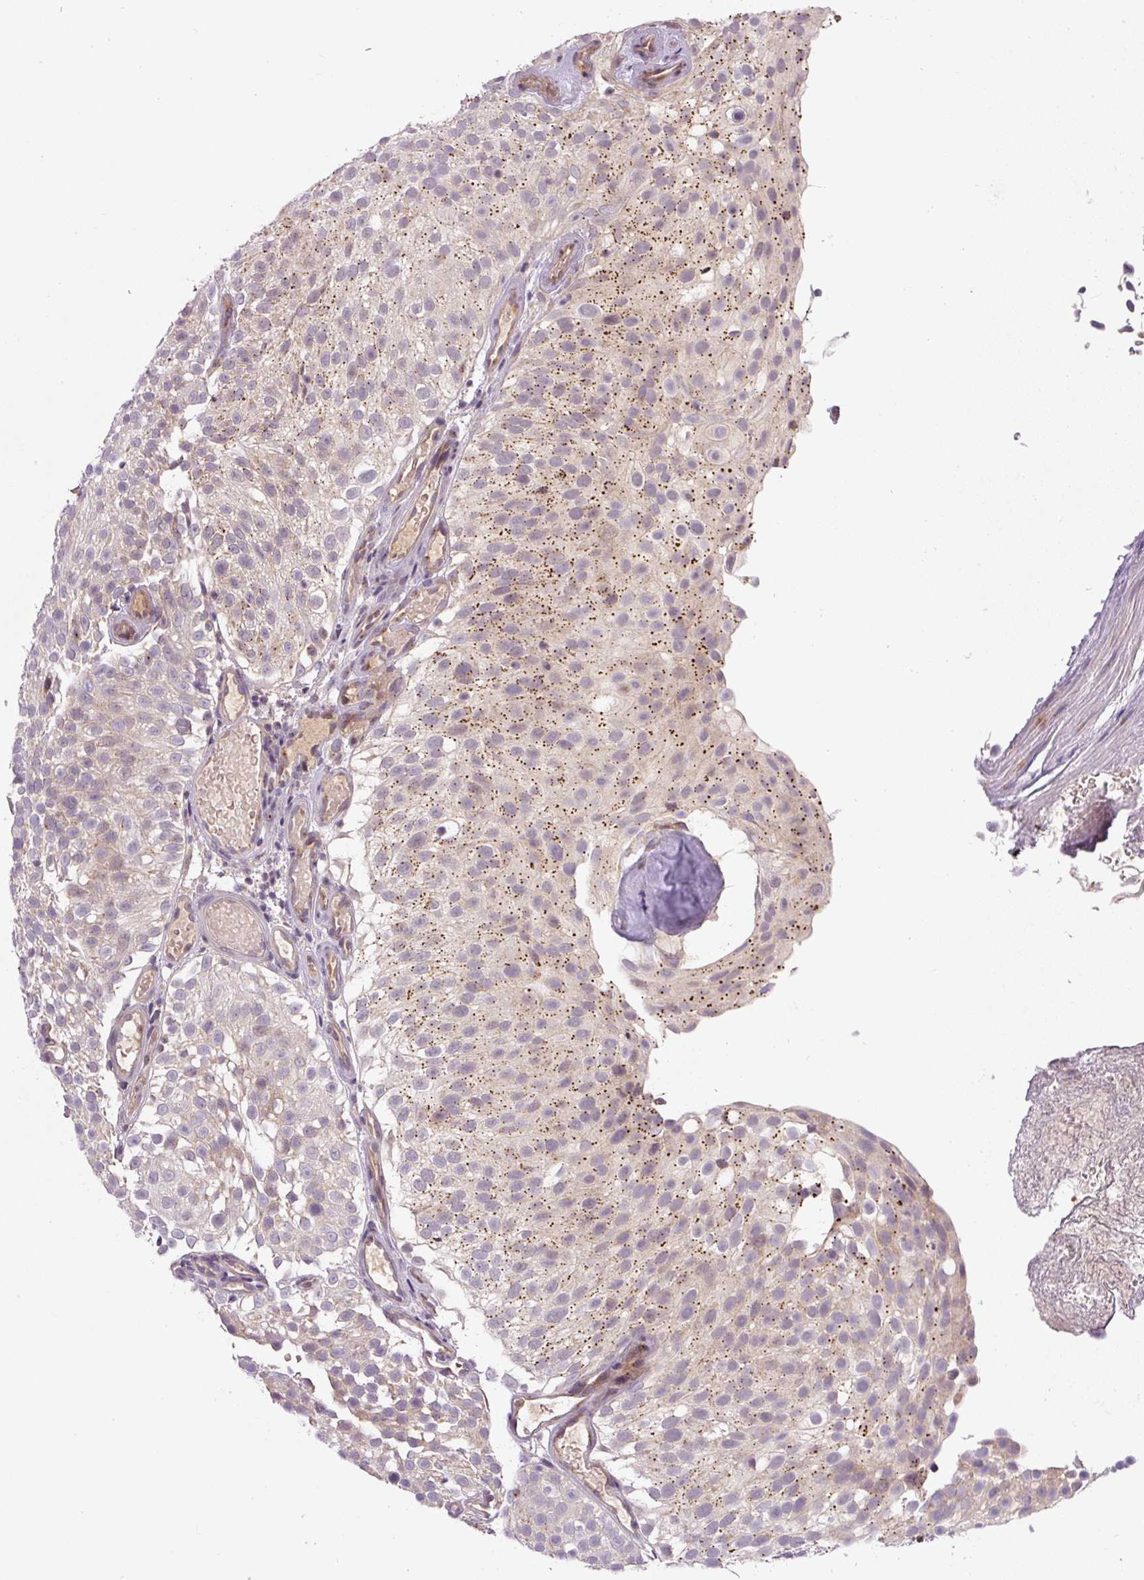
{"staining": {"intensity": "moderate", "quantity": "25%-75%", "location": "cytoplasmic/membranous"}, "tissue": "urothelial cancer", "cell_type": "Tumor cells", "image_type": "cancer", "snomed": [{"axis": "morphology", "description": "Urothelial carcinoma, Low grade"}, {"axis": "topography", "description": "Urinary bladder"}], "caption": "A brown stain labels moderate cytoplasmic/membranous staining of a protein in human urothelial cancer tumor cells. Using DAB (3,3'-diaminobenzidine) (brown) and hematoxylin (blue) stains, captured at high magnification using brightfield microscopy.", "gene": "PCM1", "patient": {"sex": "male", "age": 78}}